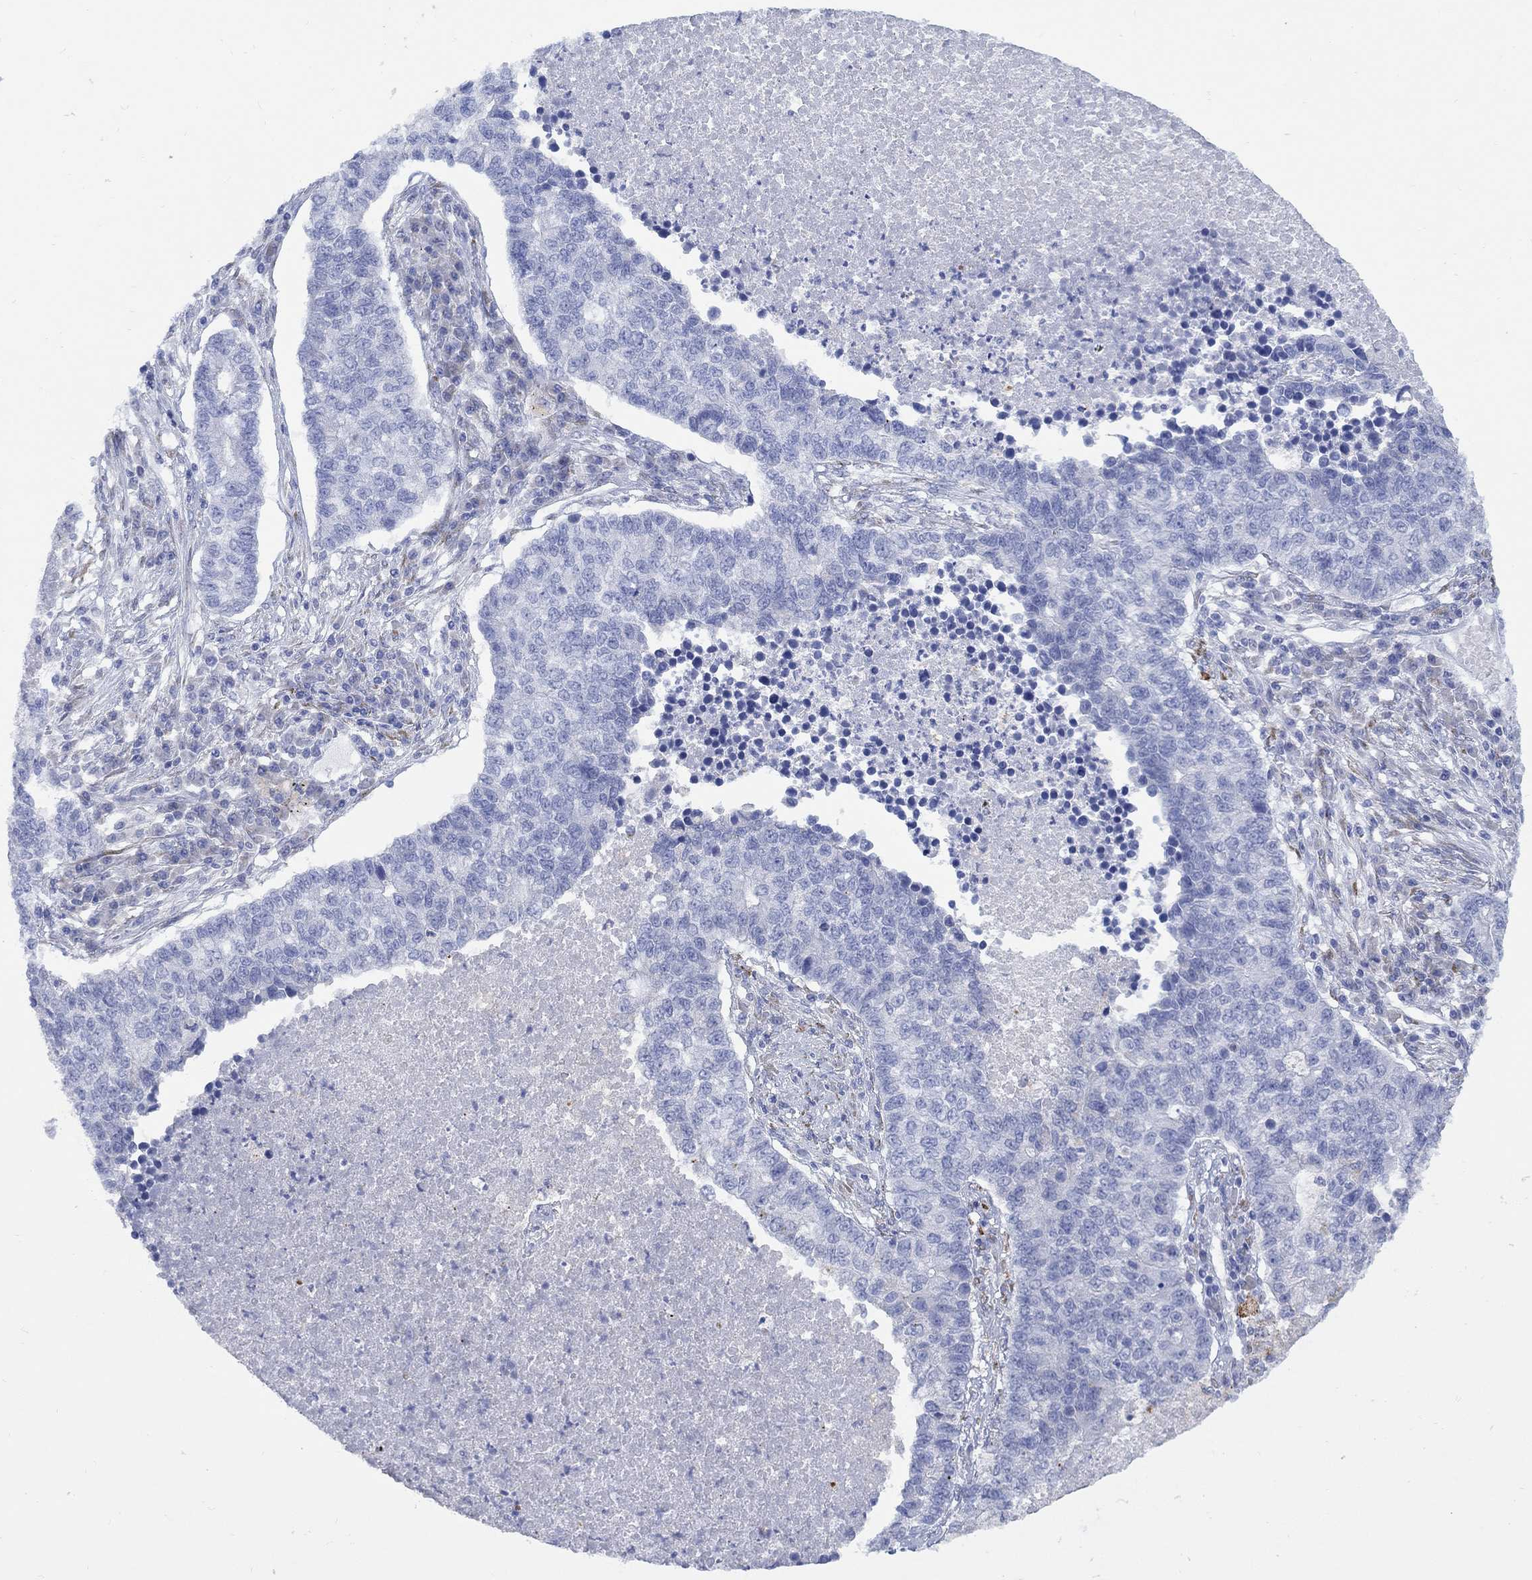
{"staining": {"intensity": "negative", "quantity": "none", "location": "none"}, "tissue": "lung cancer", "cell_type": "Tumor cells", "image_type": "cancer", "snomed": [{"axis": "morphology", "description": "Adenocarcinoma, NOS"}, {"axis": "topography", "description": "Lung"}], "caption": "Photomicrograph shows no protein positivity in tumor cells of adenocarcinoma (lung) tissue.", "gene": "MYL1", "patient": {"sex": "male", "age": 57}}